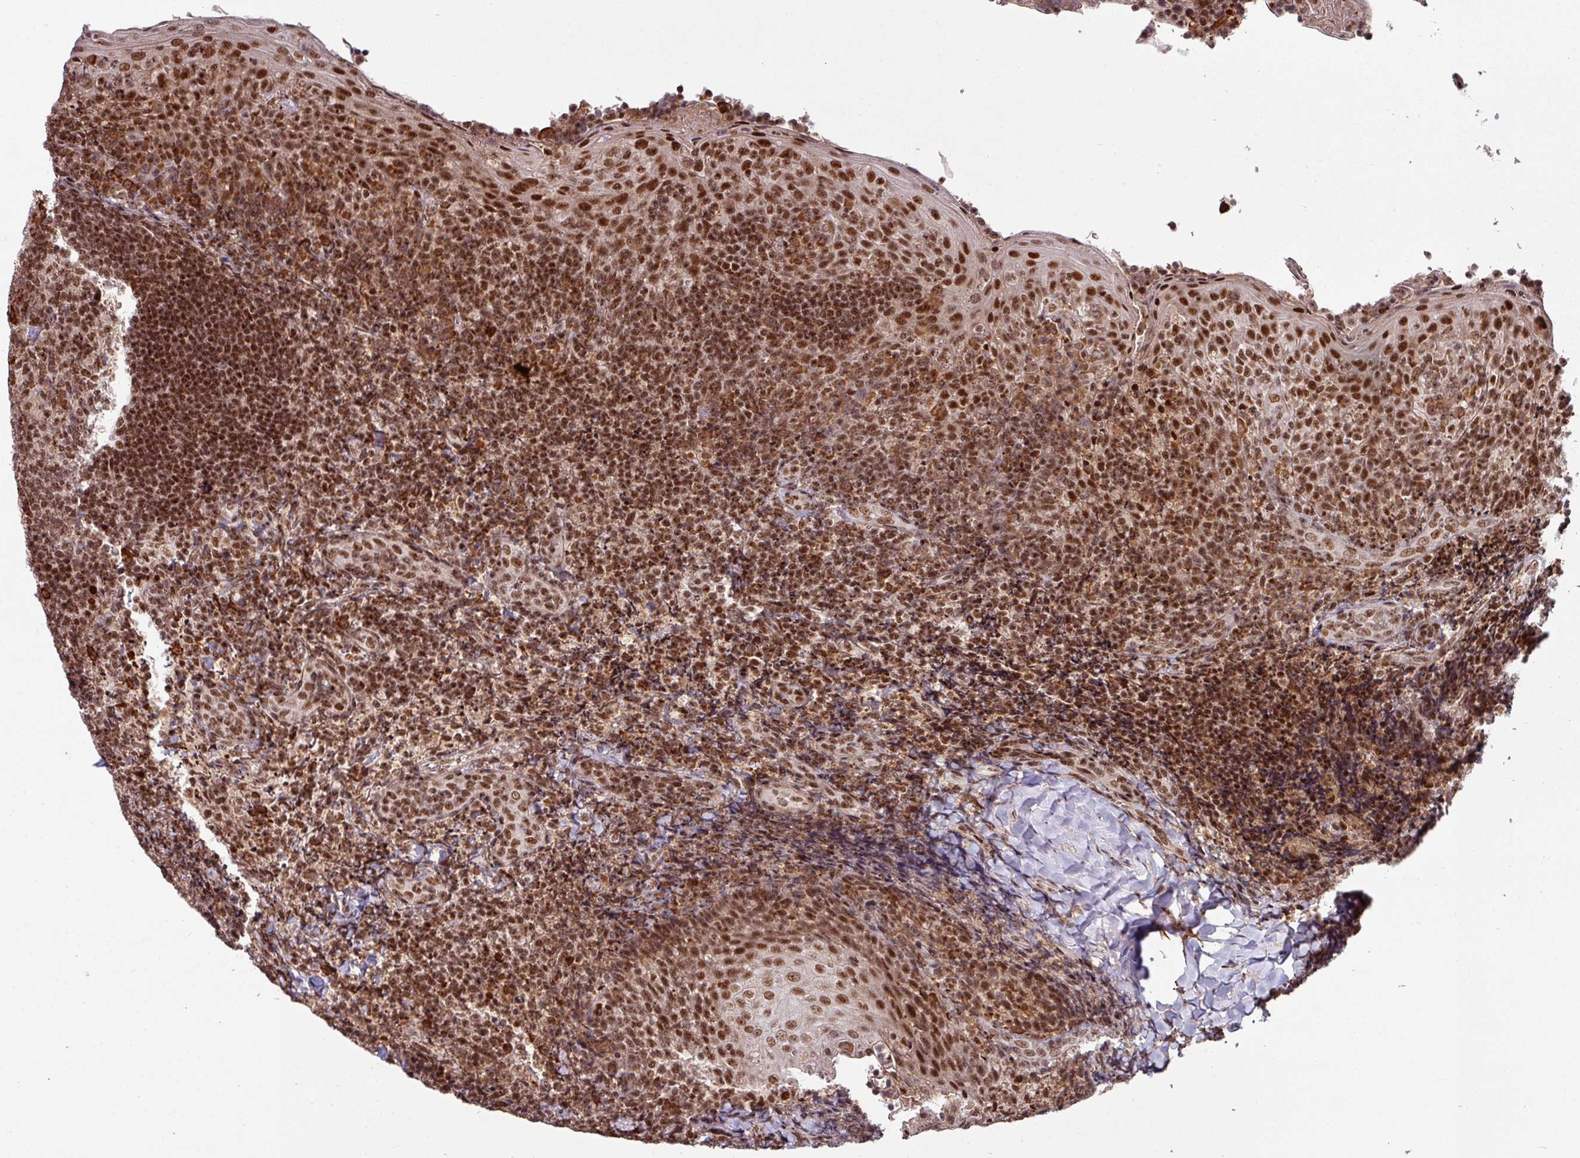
{"staining": {"intensity": "moderate", "quantity": ">75%", "location": "nuclear"}, "tissue": "tonsil", "cell_type": "Germinal center cells", "image_type": "normal", "snomed": [{"axis": "morphology", "description": "Normal tissue, NOS"}, {"axis": "topography", "description": "Tonsil"}], "caption": "A histopathology image showing moderate nuclear staining in about >75% of germinal center cells in benign tonsil, as visualized by brown immunohistochemical staining.", "gene": "PHF23", "patient": {"sex": "female", "age": 10}}